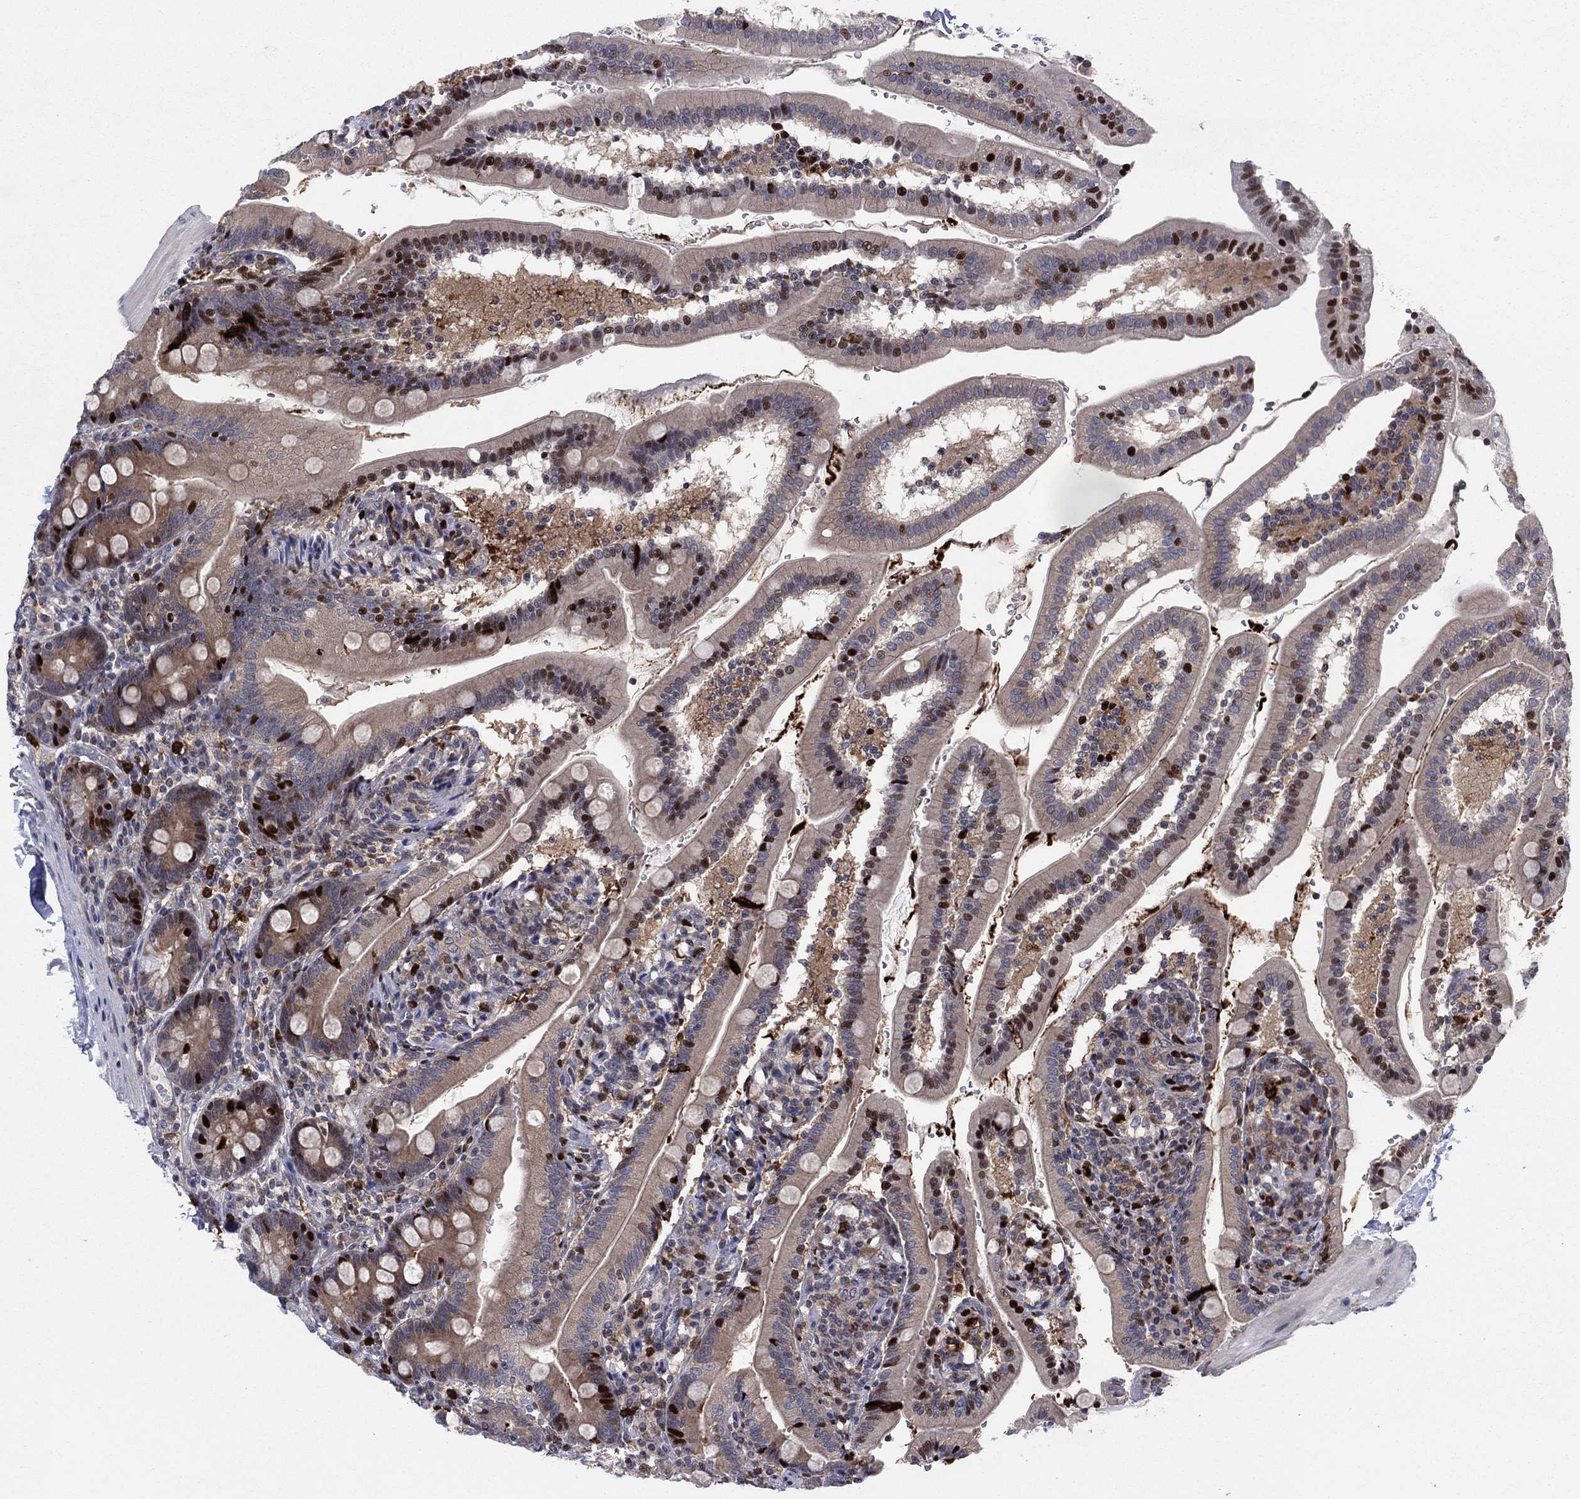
{"staining": {"intensity": "strong", "quantity": "25%-75%", "location": "nuclear"}, "tissue": "duodenum", "cell_type": "Glandular cells", "image_type": "normal", "snomed": [{"axis": "morphology", "description": "Normal tissue, NOS"}, {"axis": "topography", "description": "Duodenum"}], "caption": "The immunohistochemical stain labels strong nuclear staining in glandular cells of benign duodenum. The staining was performed using DAB, with brown indicating positive protein expression. Nuclei are stained blue with hematoxylin.", "gene": "ZNHIT3", "patient": {"sex": "female", "age": 67}}